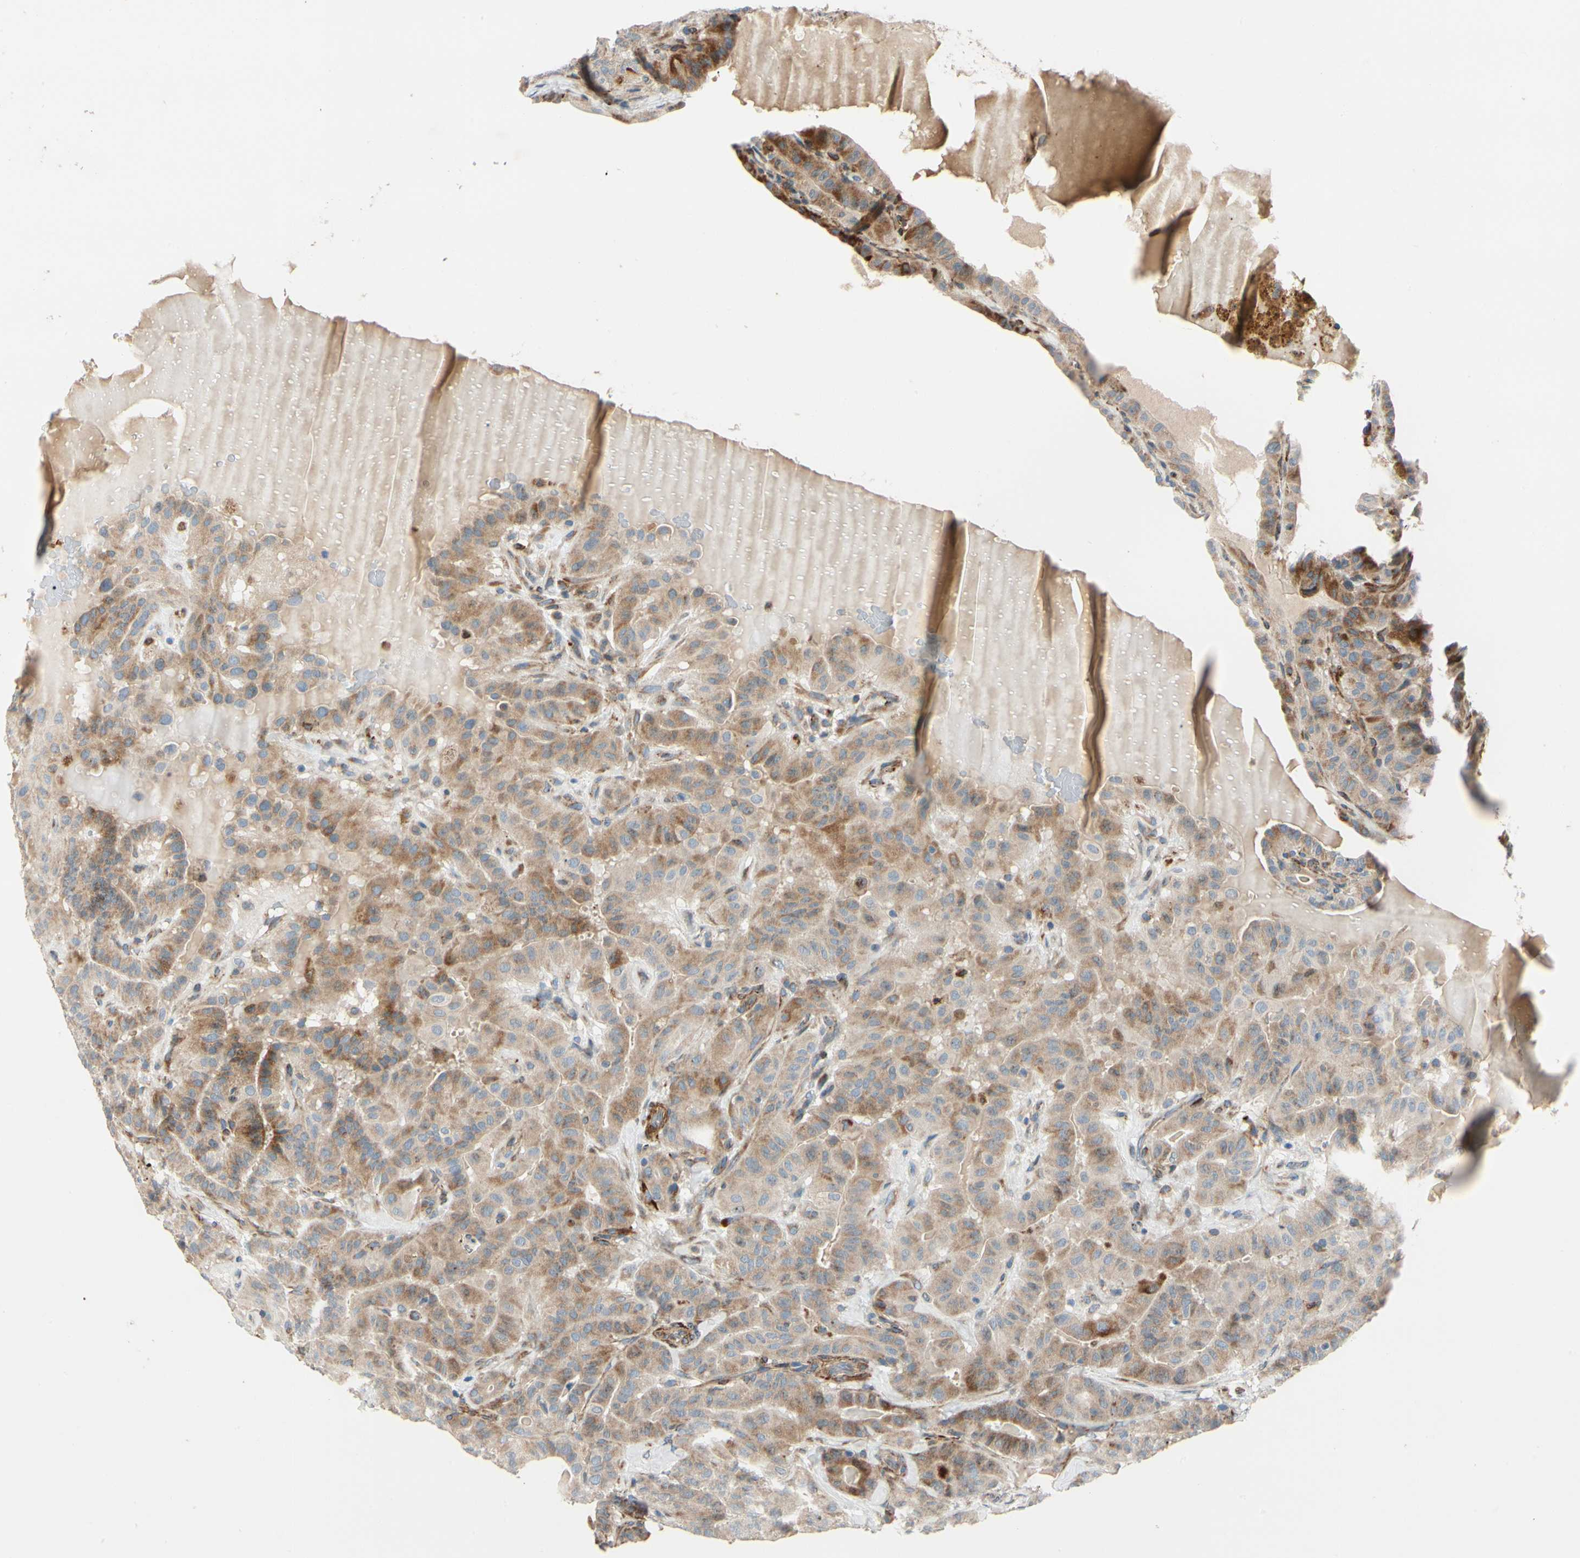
{"staining": {"intensity": "moderate", "quantity": ">75%", "location": "cytoplasmic/membranous"}, "tissue": "thyroid cancer", "cell_type": "Tumor cells", "image_type": "cancer", "snomed": [{"axis": "morphology", "description": "Papillary adenocarcinoma, NOS"}, {"axis": "topography", "description": "Thyroid gland"}], "caption": "Protein expression analysis of papillary adenocarcinoma (thyroid) reveals moderate cytoplasmic/membranous staining in about >75% of tumor cells.", "gene": "MRPL9", "patient": {"sex": "male", "age": 77}}